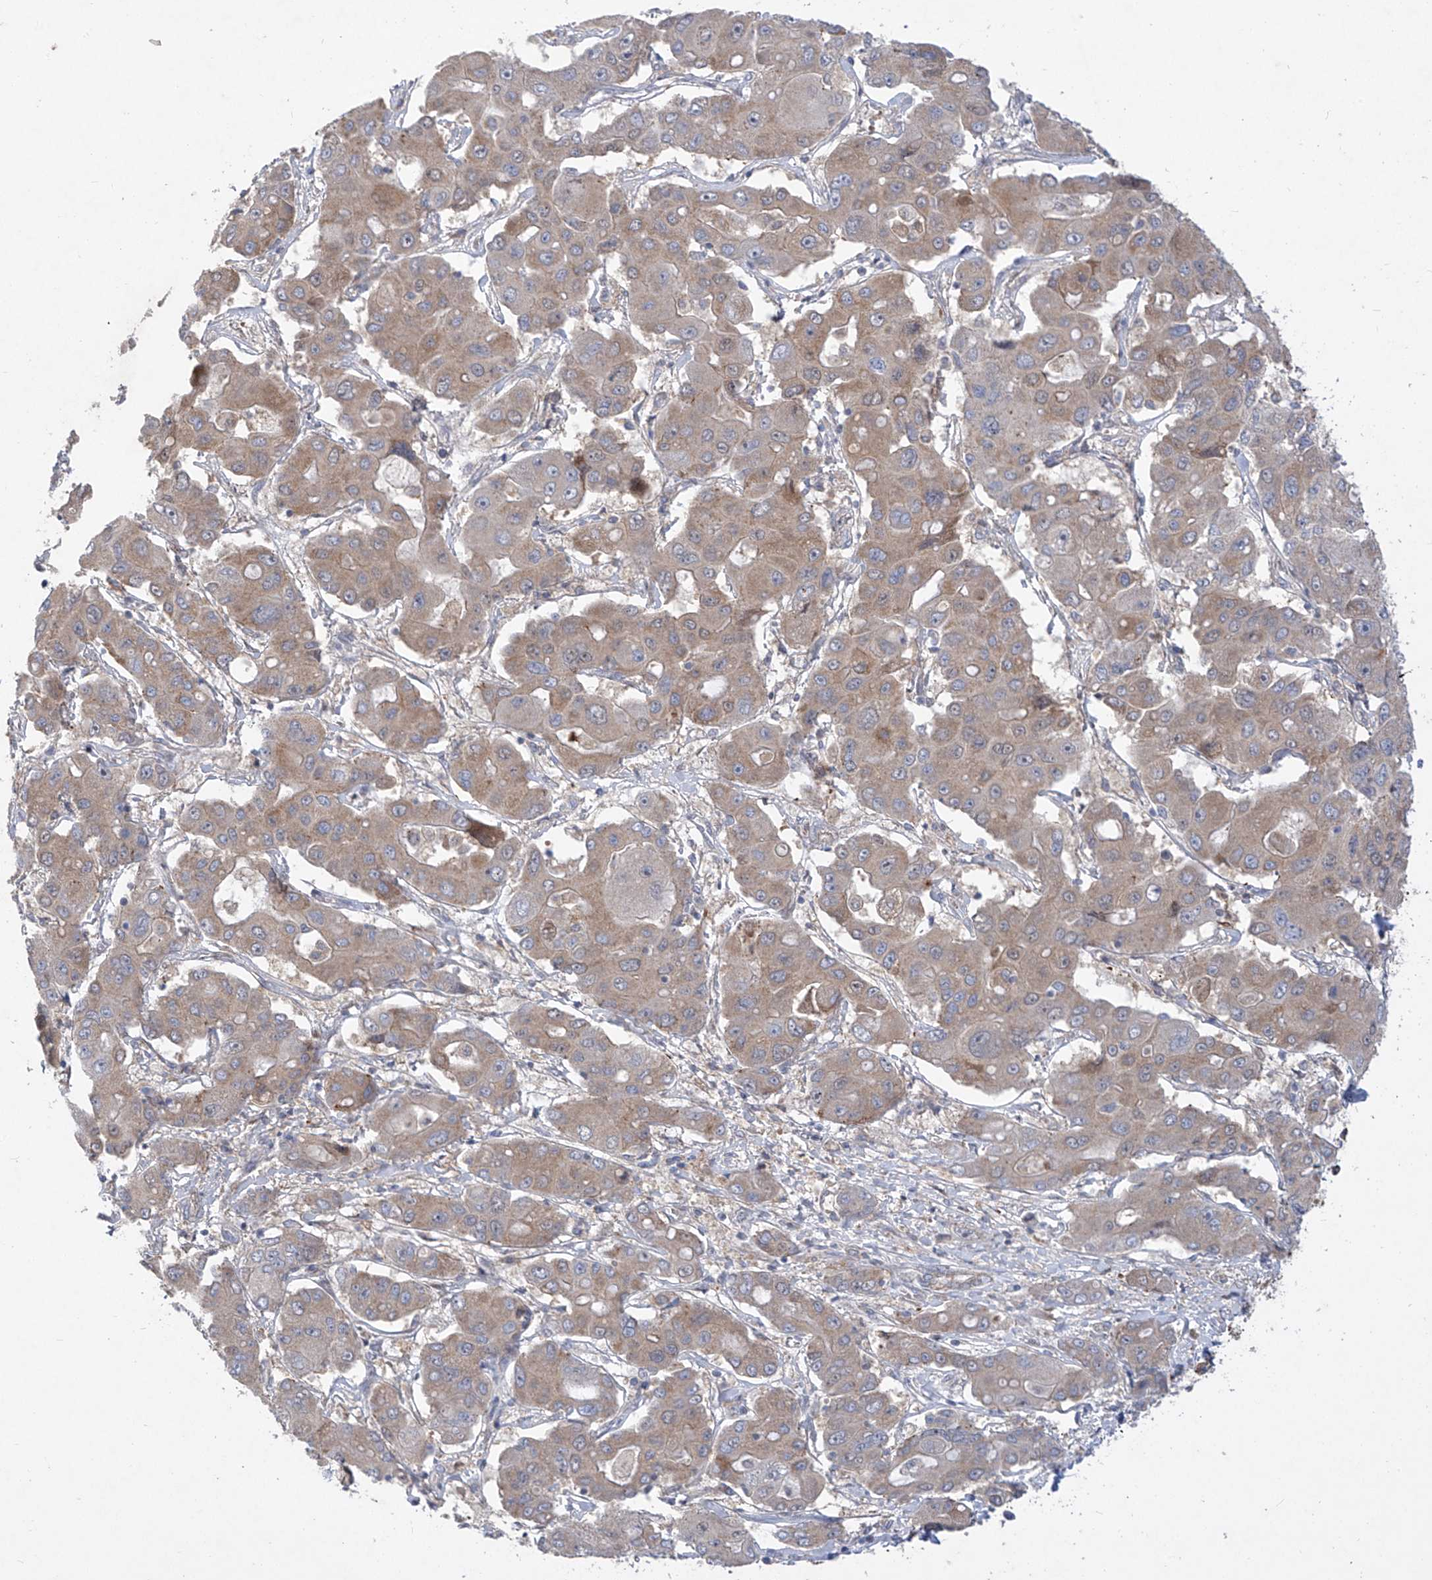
{"staining": {"intensity": "weak", "quantity": ">75%", "location": "cytoplasmic/membranous"}, "tissue": "liver cancer", "cell_type": "Tumor cells", "image_type": "cancer", "snomed": [{"axis": "morphology", "description": "Cholangiocarcinoma"}, {"axis": "topography", "description": "Liver"}], "caption": "Human liver cancer (cholangiocarcinoma) stained with a protein marker shows weak staining in tumor cells.", "gene": "COQ3", "patient": {"sex": "male", "age": 67}}